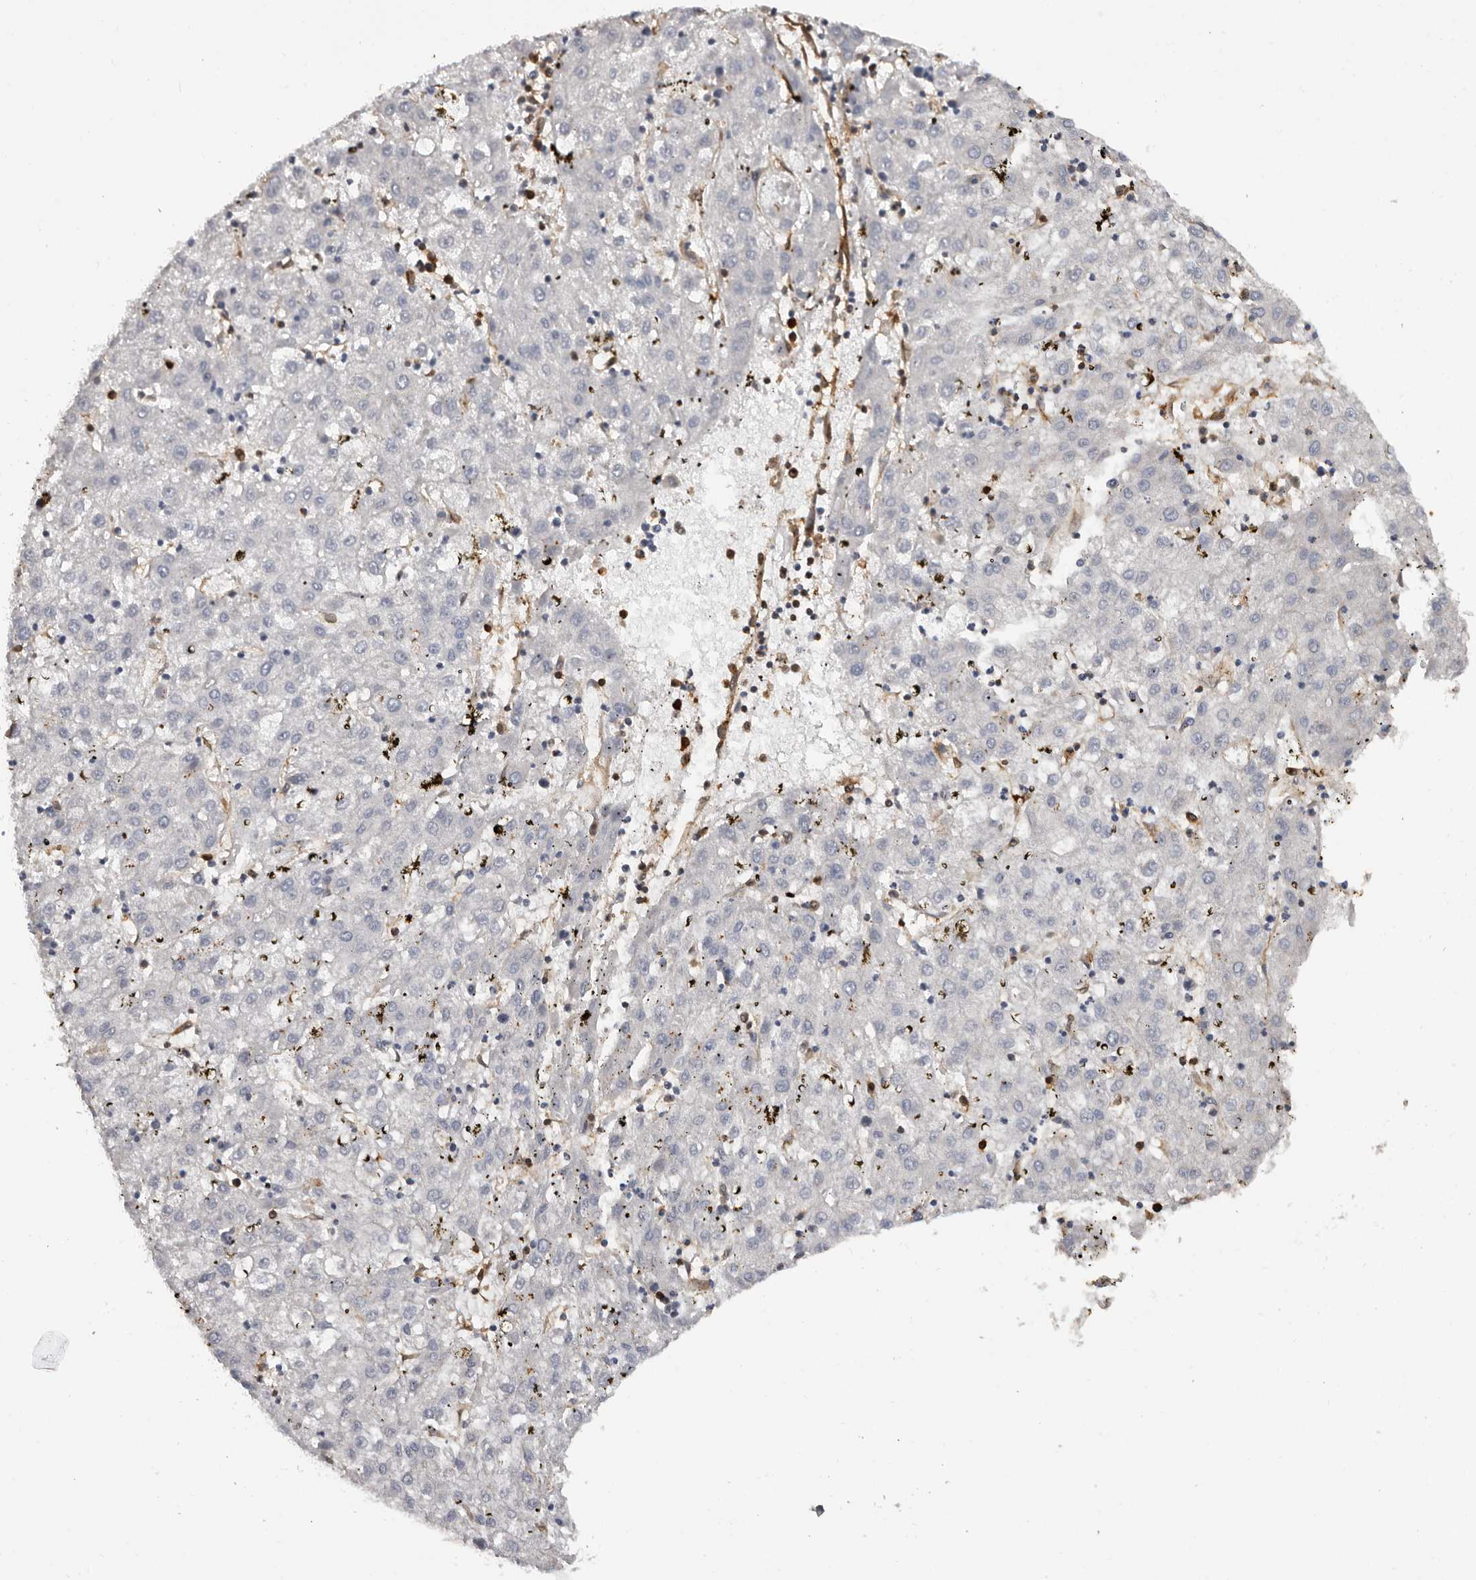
{"staining": {"intensity": "negative", "quantity": "none", "location": "none"}, "tissue": "liver cancer", "cell_type": "Tumor cells", "image_type": "cancer", "snomed": [{"axis": "morphology", "description": "Carcinoma, Hepatocellular, NOS"}, {"axis": "topography", "description": "Liver"}], "caption": "This is a image of immunohistochemistry staining of hepatocellular carcinoma (liver), which shows no staining in tumor cells.", "gene": "PRR12", "patient": {"sex": "male", "age": 72}}